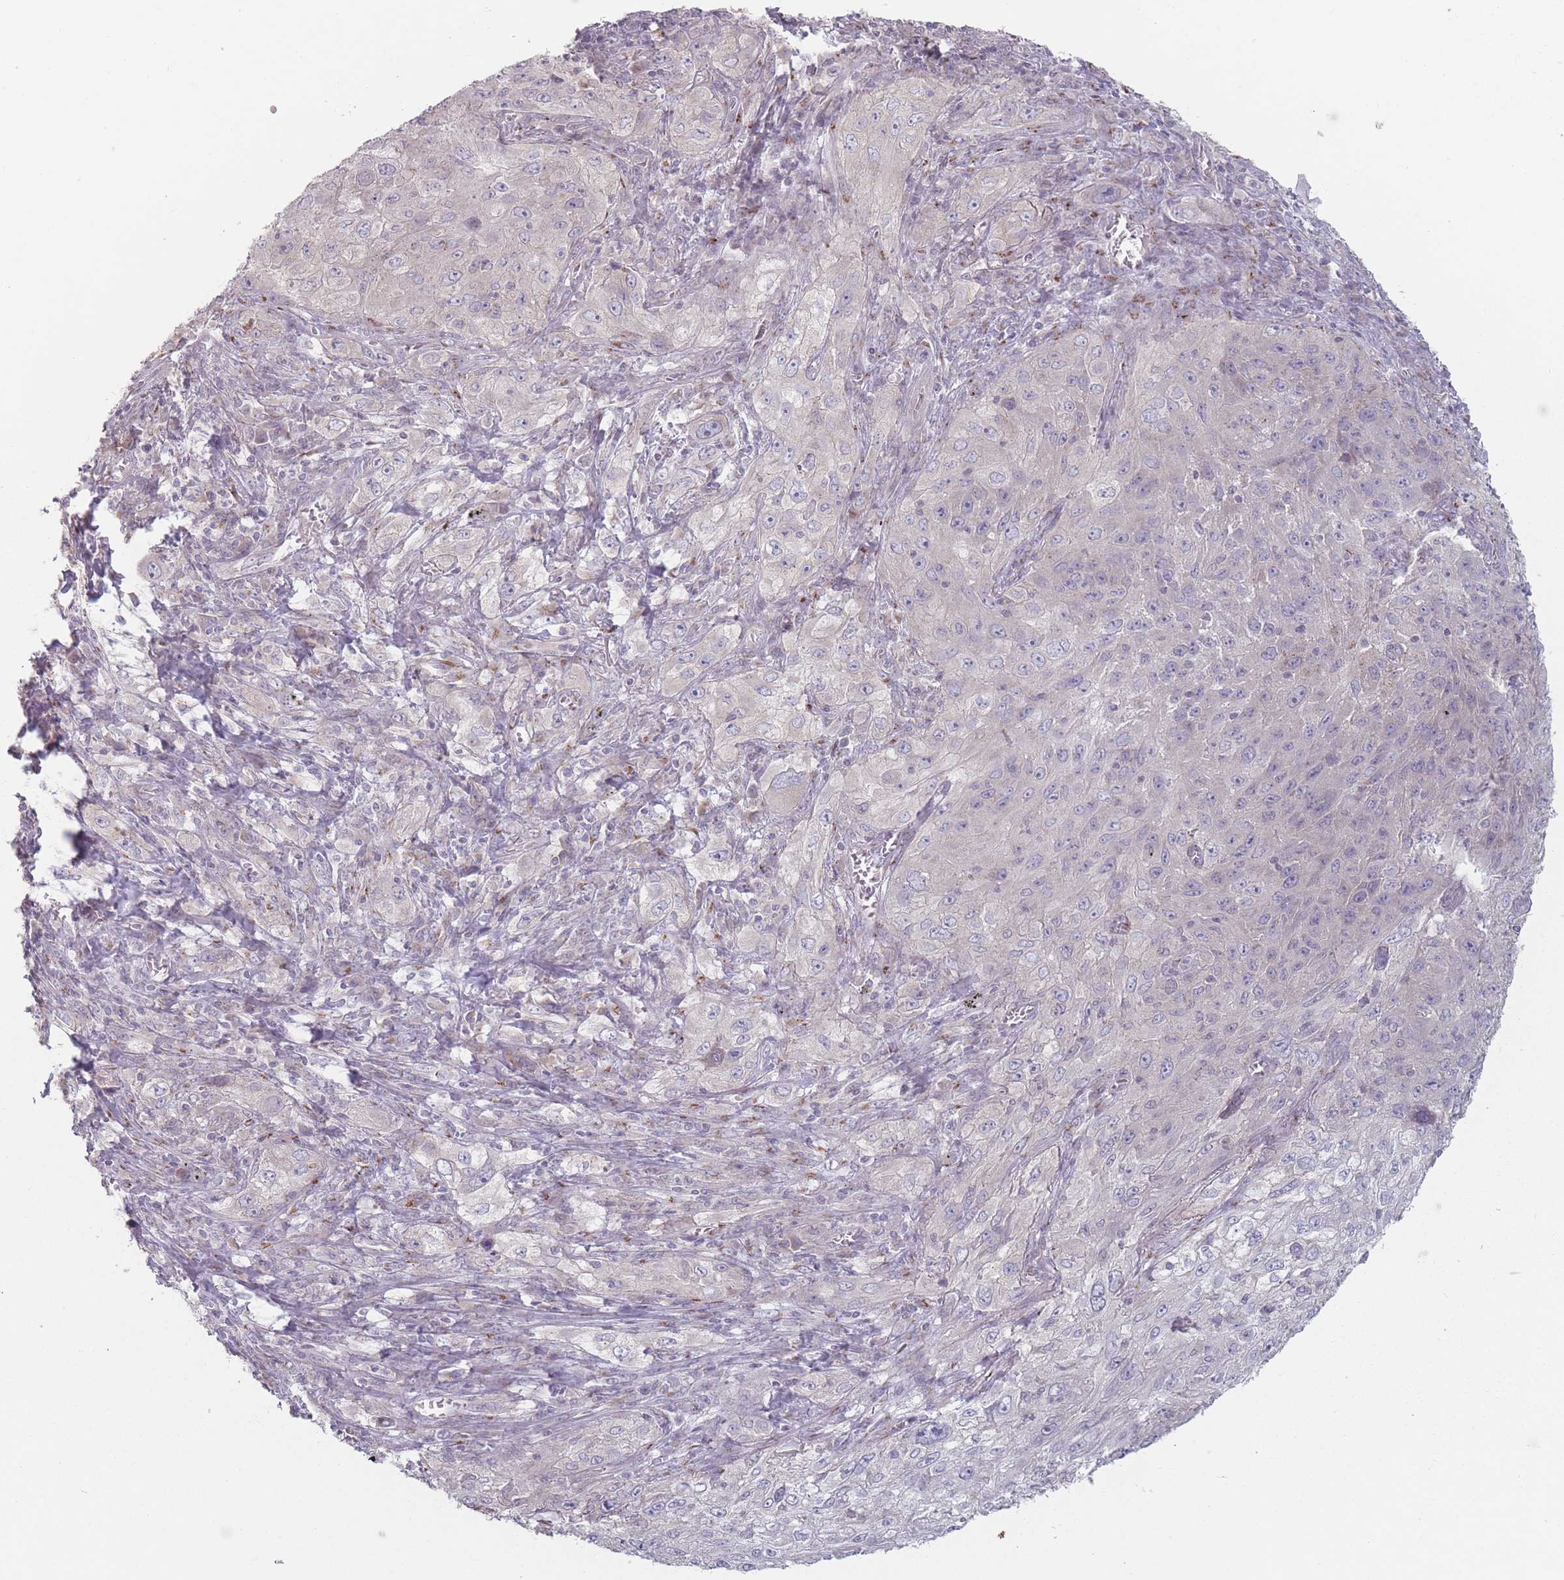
{"staining": {"intensity": "negative", "quantity": "none", "location": "none"}, "tissue": "lung cancer", "cell_type": "Tumor cells", "image_type": "cancer", "snomed": [{"axis": "morphology", "description": "Squamous cell carcinoma, NOS"}, {"axis": "topography", "description": "Lung"}], "caption": "High power microscopy image of an immunohistochemistry (IHC) histopathology image of squamous cell carcinoma (lung), revealing no significant staining in tumor cells. (DAB (3,3'-diaminobenzidine) IHC visualized using brightfield microscopy, high magnification).", "gene": "AKAIN1", "patient": {"sex": "female", "age": 69}}